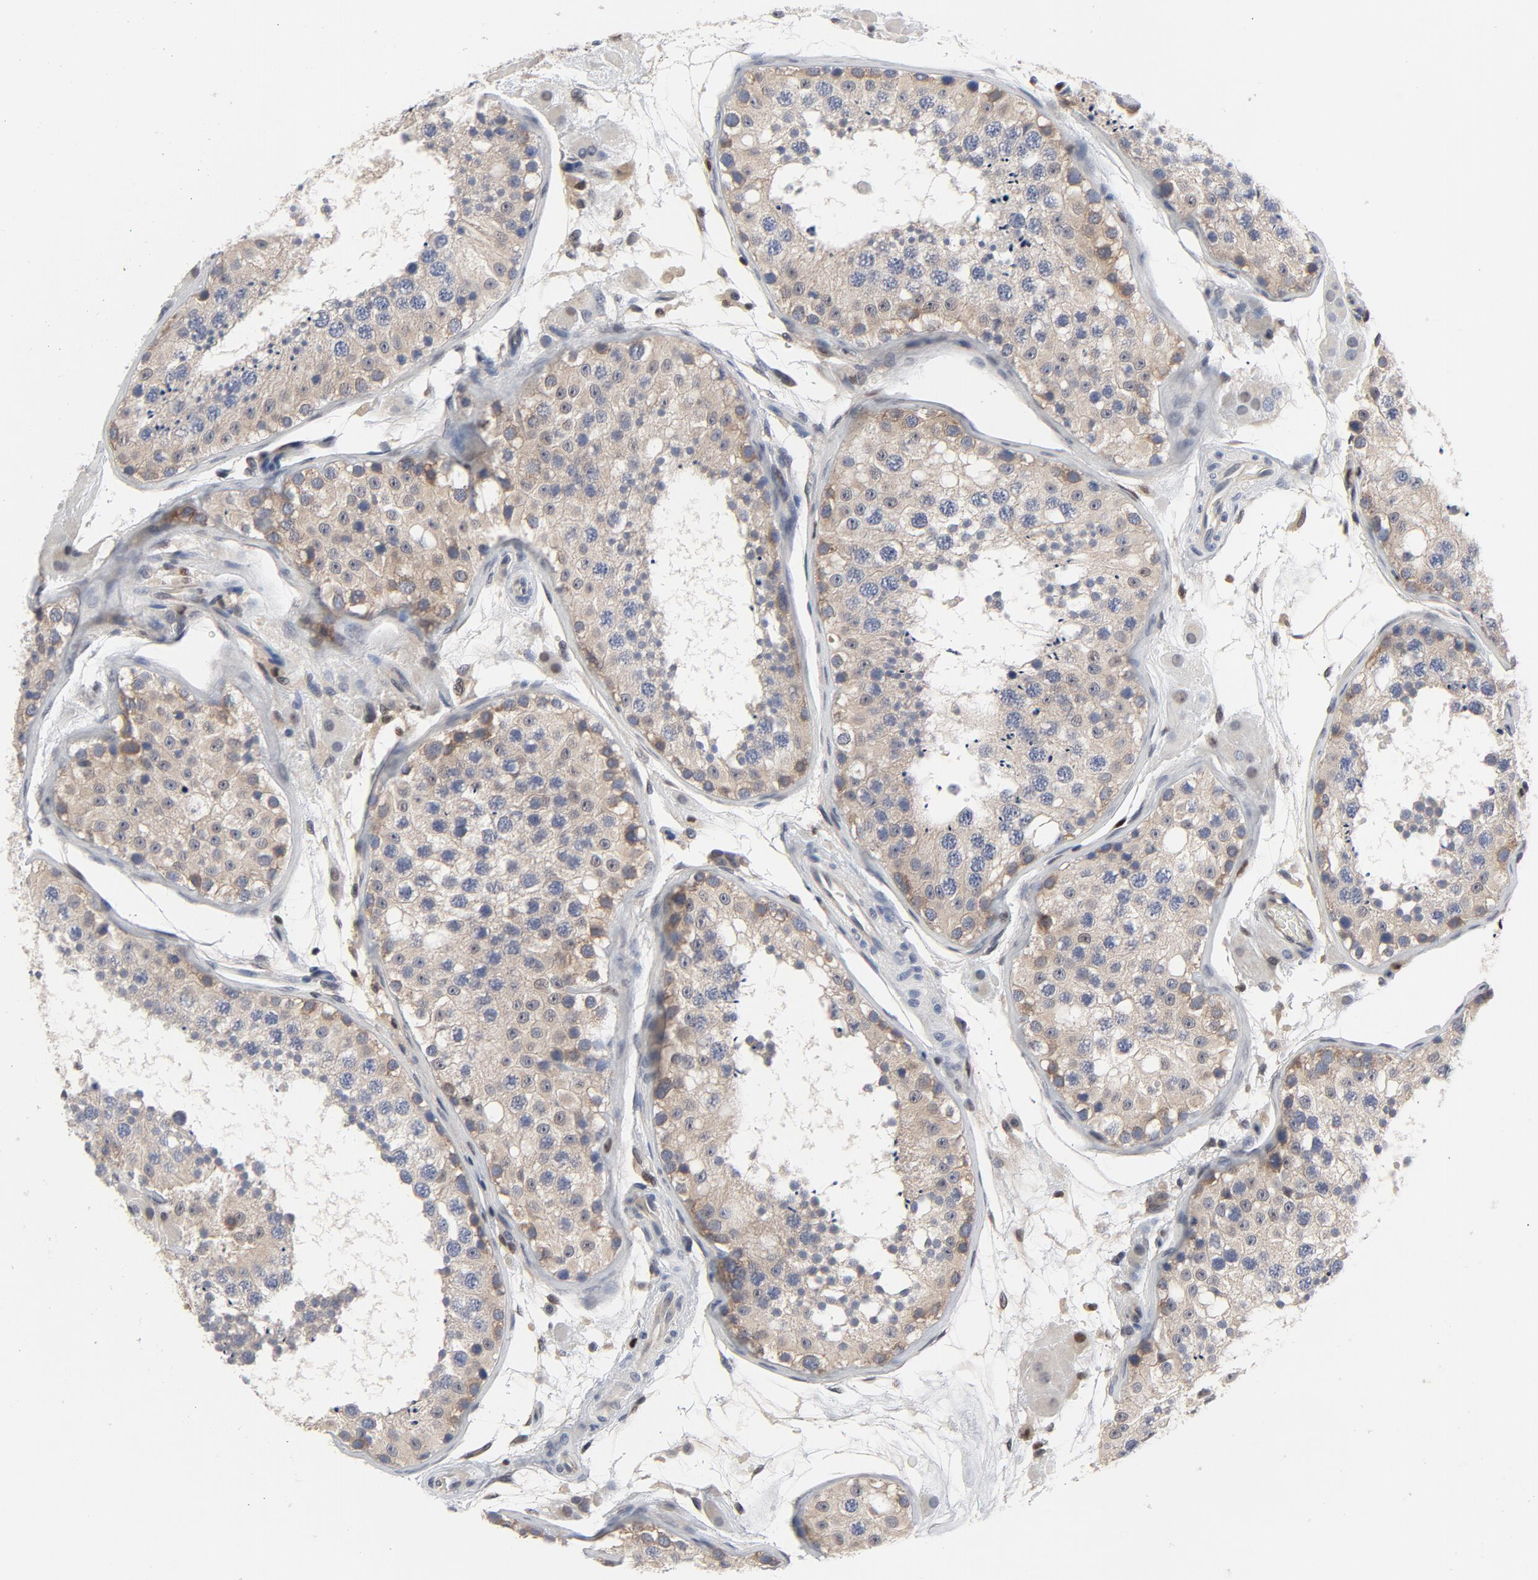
{"staining": {"intensity": "weak", "quantity": "25%-75%", "location": "cytoplasmic/membranous"}, "tissue": "testis", "cell_type": "Cells in seminiferous ducts", "image_type": "normal", "snomed": [{"axis": "morphology", "description": "Normal tissue, NOS"}, {"axis": "topography", "description": "Testis"}], "caption": "Immunohistochemistry (IHC) micrograph of unremarkable testis stained for a protein (brown), which demonstrates low levels of weak cytoplasmic/membranous staining in approximately 25%-75% of cells in seminiferous ducts.", "gene": "NFKB1", "patient": {"sex": "male", "age": 26}}